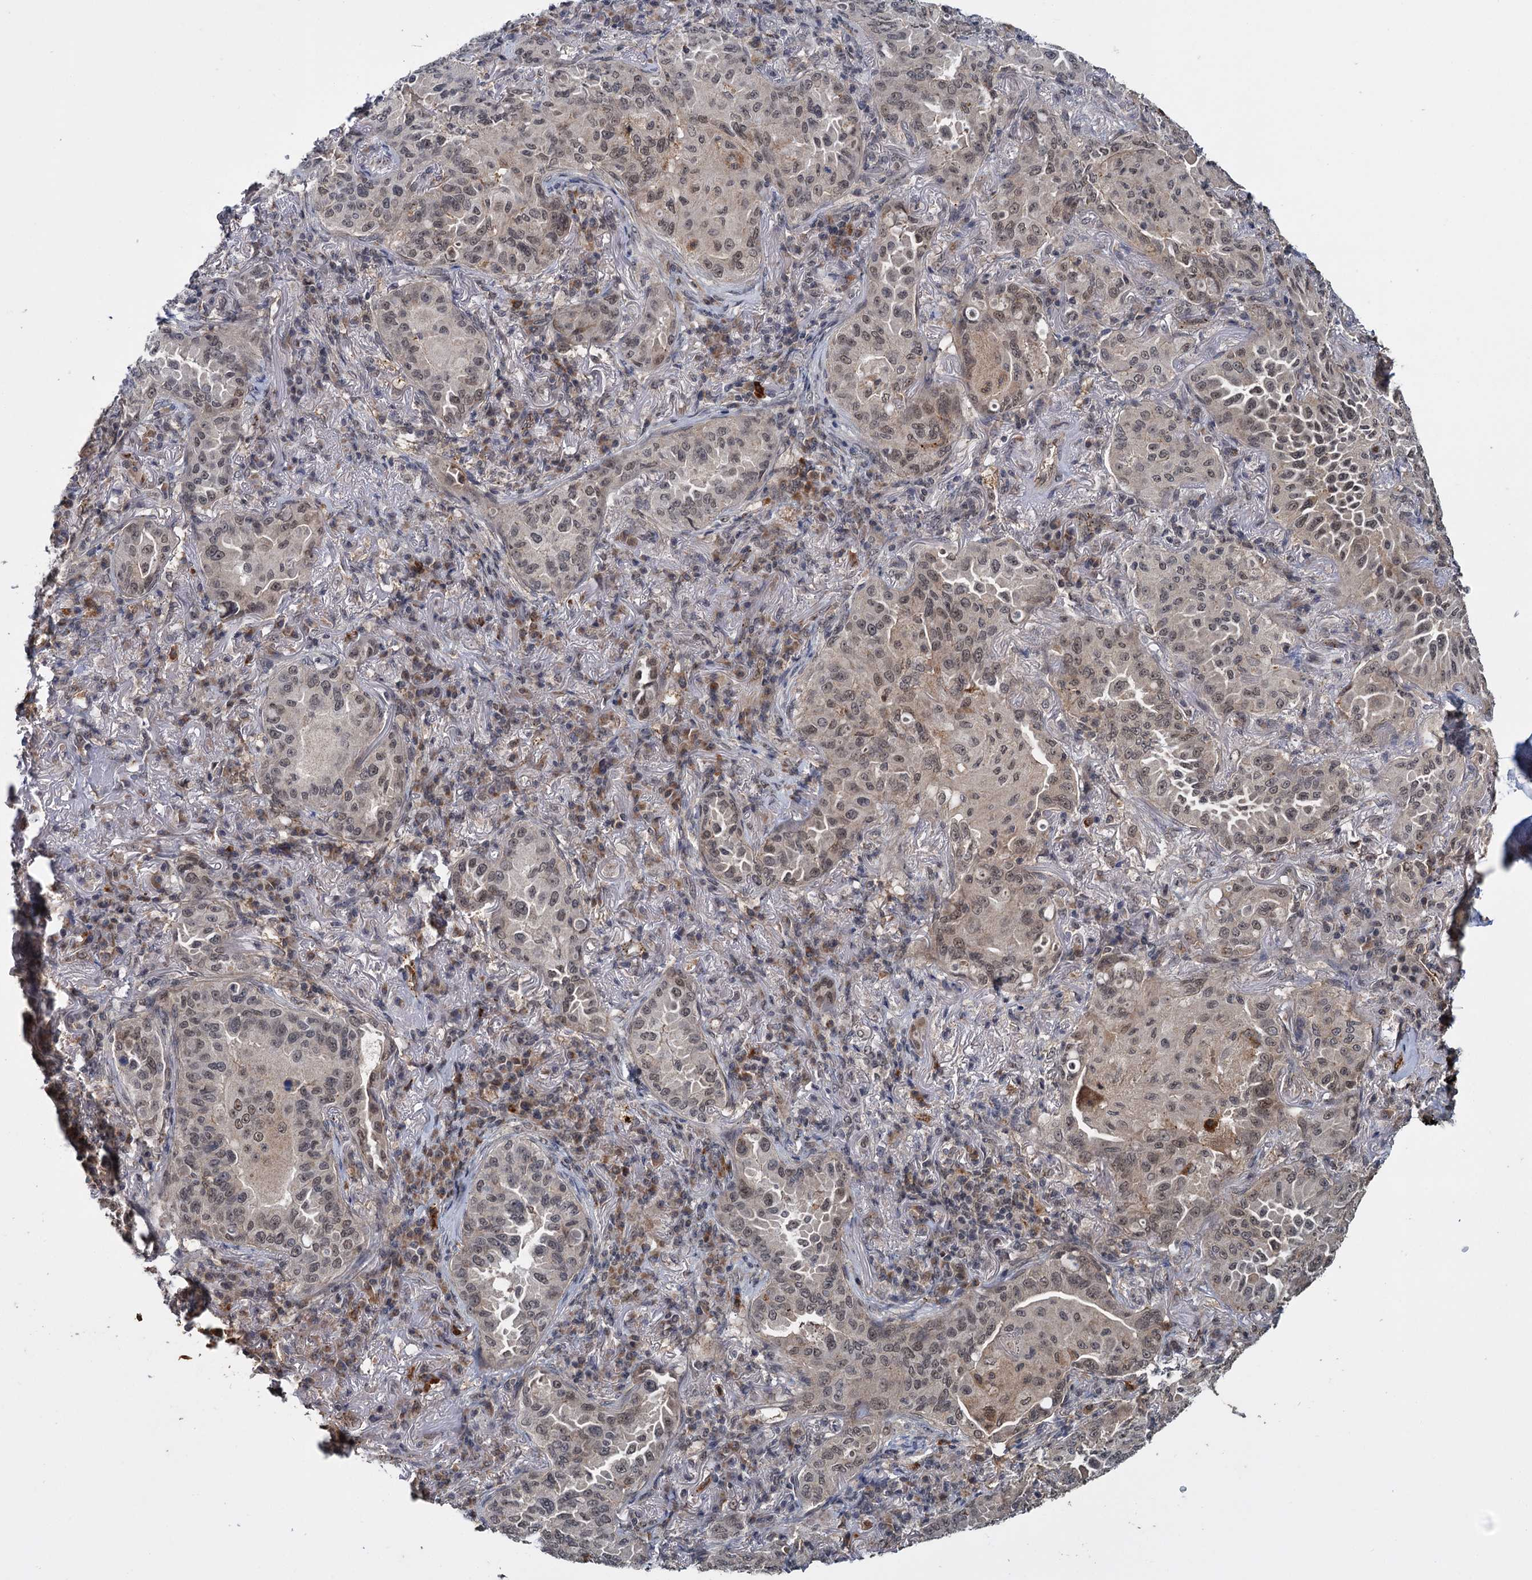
{"staining": {"intensity": "weak", "quantity": "25%-75%", "location": "nuclear"}, "tissue": "lung cancer", "cell_type": "Tumor cells", "image_type": "cancer", "snomed": [{"axis": "morphology", "description": "Adenocarcinoma, NOS"}, {"axis": "topography", "description": "Lung"}], "caption": "High-power microscopy captured an immunohistochemistry histopathology image of lung cancer (adenocarcinoma), revealing weak nuclear positivity in about 25%-75% of tumor cells. Using DAB (3,3'-diaminobenzidine) (brown) and hematoxylin (blue) stains, captured at high magnification using brightfield microscopy.", "gene": "KANSL2", "patient": {"sex": "female", "age": 69}}